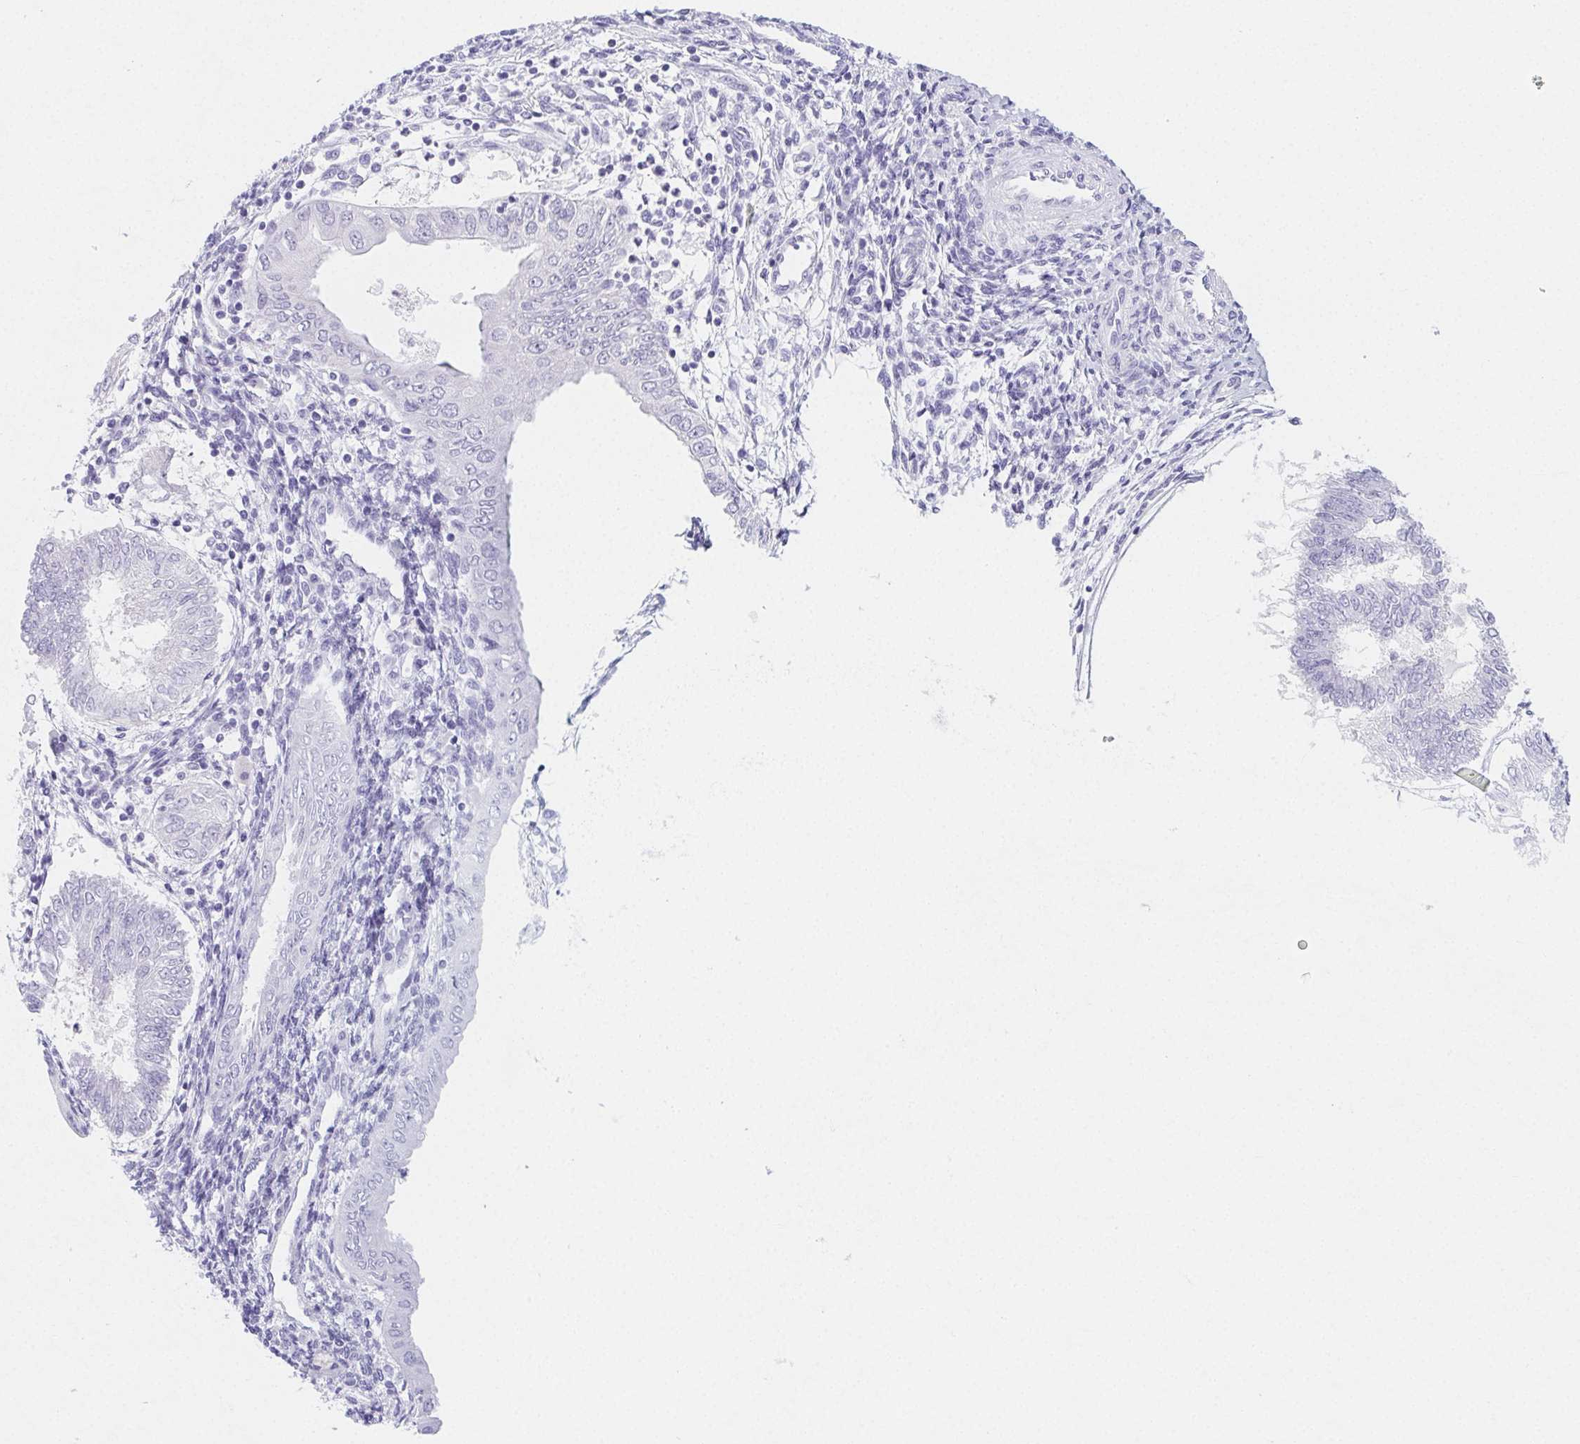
{"staining": {"intensity": "negative", "quantity": "none", "location": "none"}, "tissue": "endometrial cancer", "cell_type": "Tumor cells", "image_type": "cancer", "snomed": [{"axis": "morphology", "description": "Adenocarcinoma, NOS"}, {"axis": "topography", "description": "Endometrium"}], "caption": "Micrograph shows no significant protein staining in tumor cells of endometrial cancer (adenocarcinoma).", "gene": "HRC", "patient": {"sex": "female", "age": 68}}